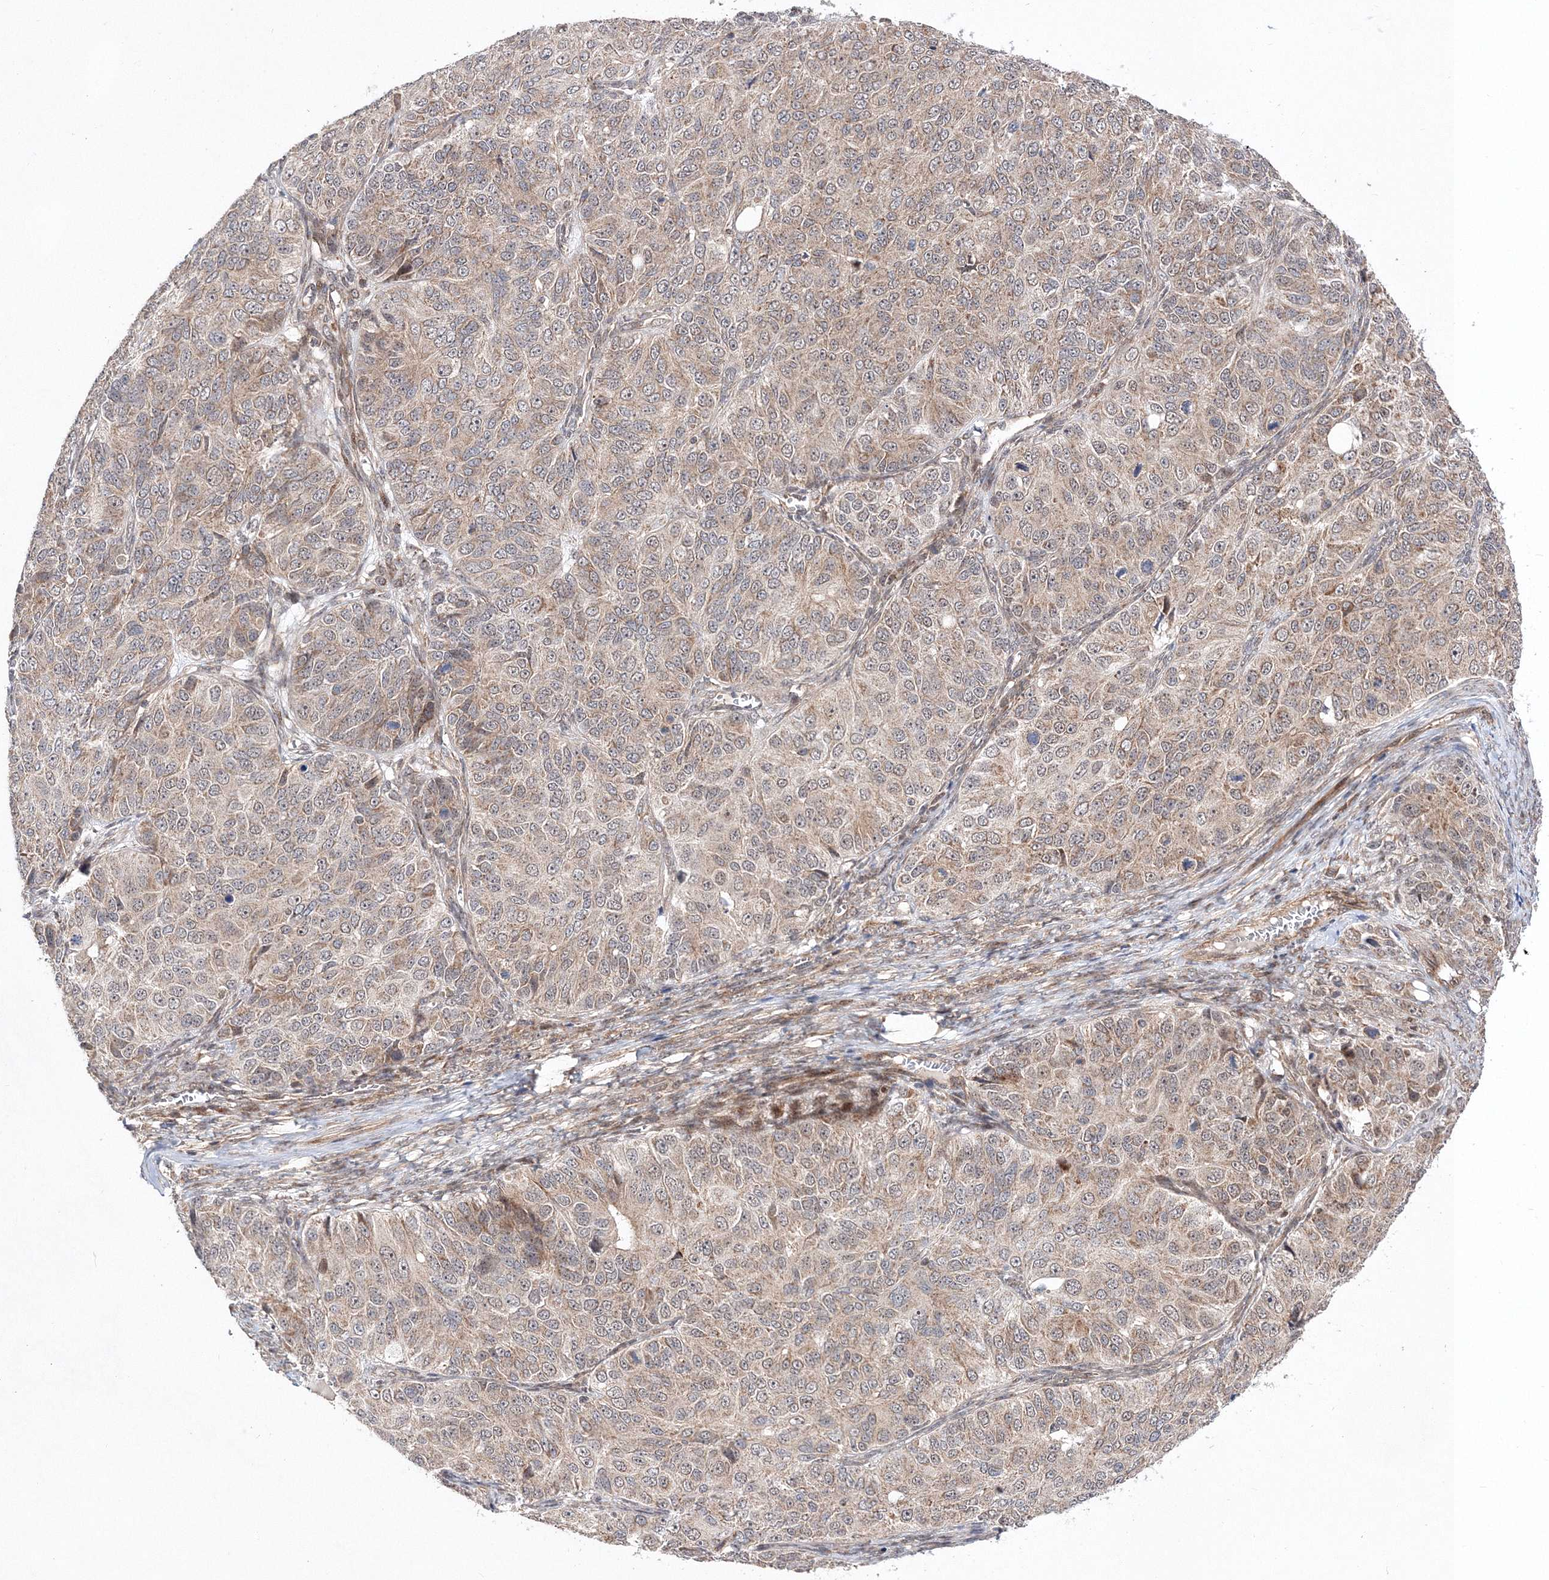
{"staining": {"intensity": "weak", "quantity": ">75%", "location": "cytoplasmic/membranous"}, "tissue": "ovarian cancer", "cell_type": "Tumor cells", "image_type": "cancer", "snomed": [{"axis": "morphology", "description": "Carcinoma, endometroid"}, {"axis": "topography", "description": "Ovary"}], "caption": "Weak cytoplasmic/membranous positivity for a protein is seen in about >75% of tumor cells of endometroid carcinoma (ovarian) using immunohistochemistry (IHC).", "gene": "DALRD3", "patient": {"sex": "female", "age": 51}}